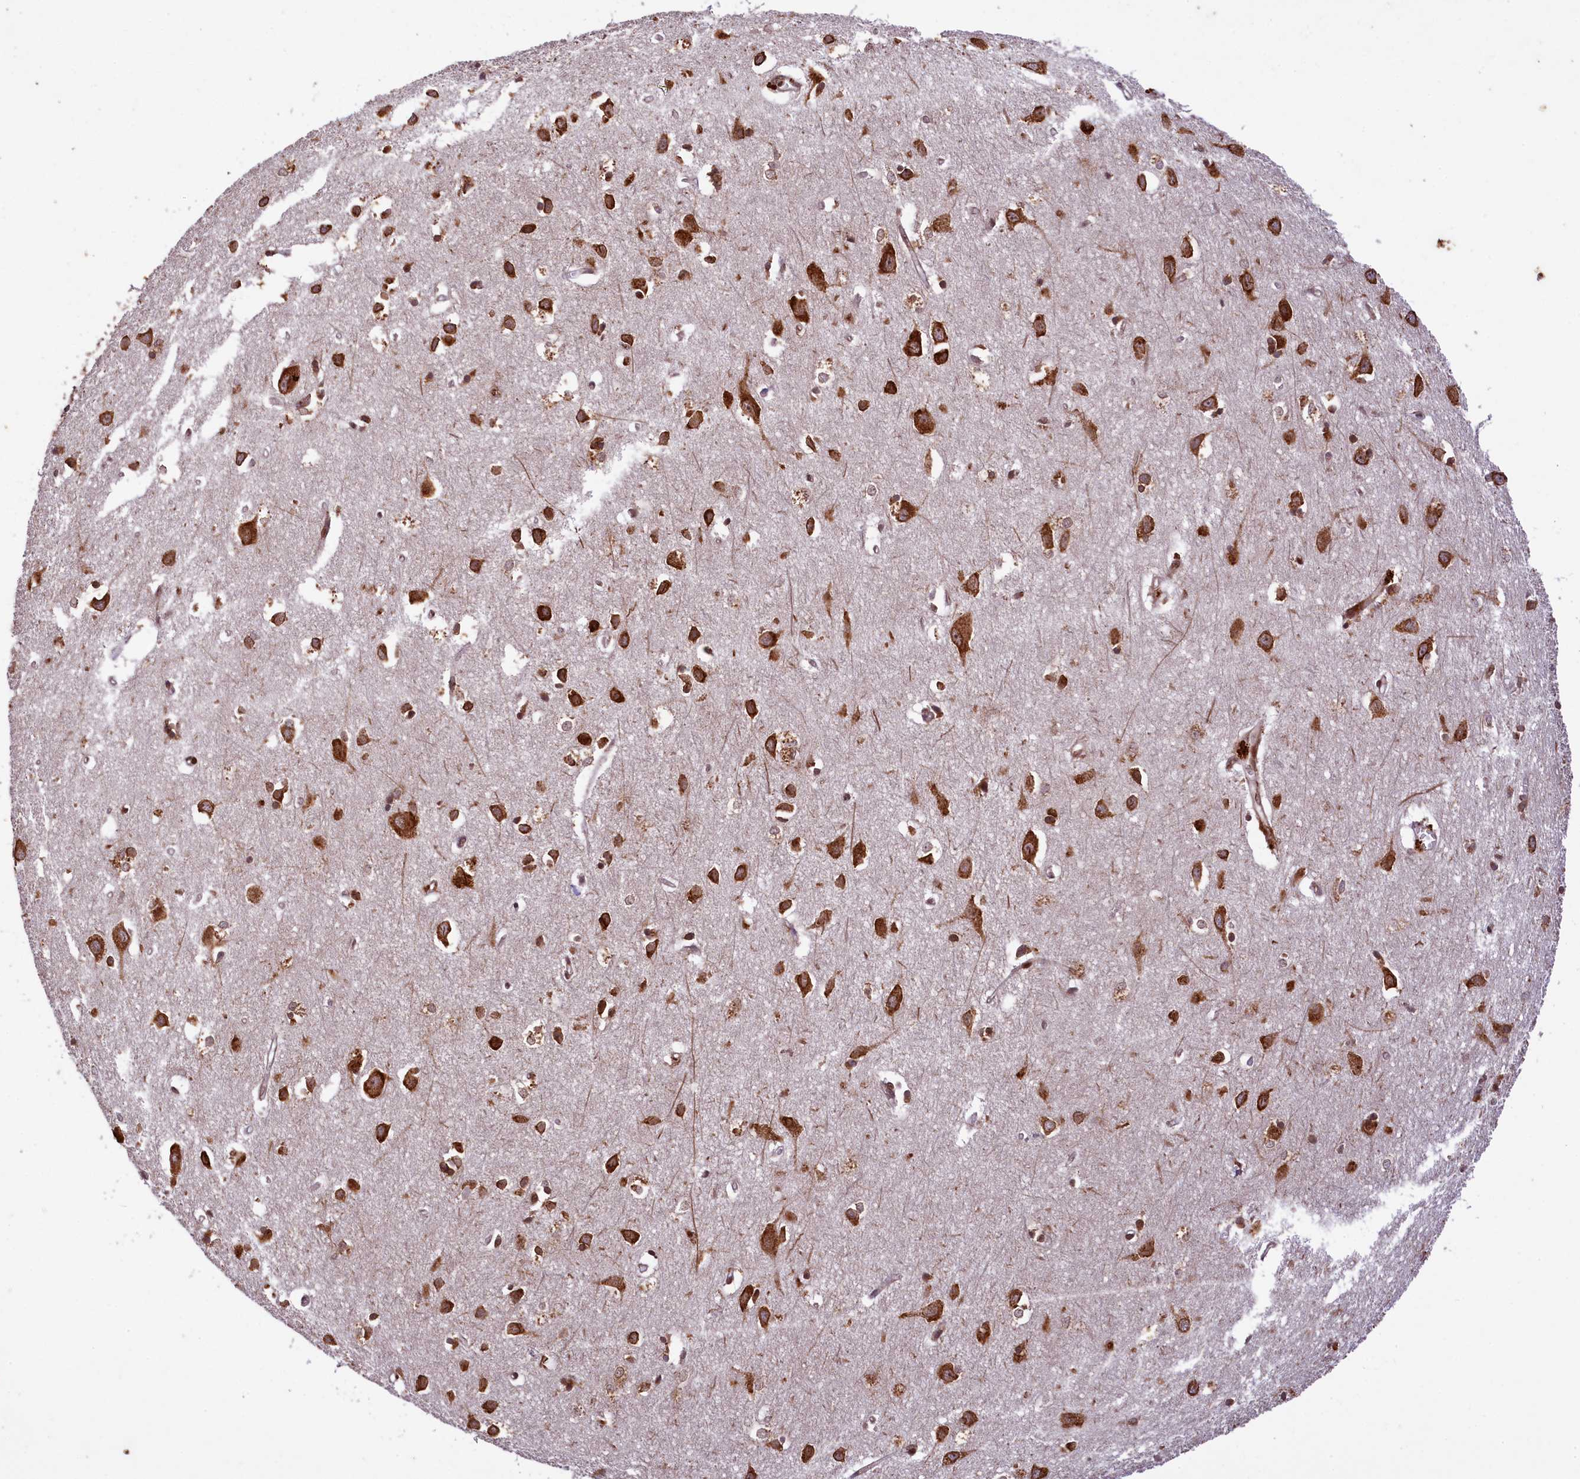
{"staining": {"intensity": "moderate", "quantity": ">75%", "location": "cytoplasmic/membranous,nuclear"}, "tissue": "cerebral cortex", "cell_type": "Endothelial cells", "image_type": "normal", "snomed": [{"axis": "morphology", "description": "Normal tissue, NOS"}, {"axis": "topography", "description": "Cerebral cortex"}], "caption": "Moderate cytoplasmic/membranous,nuclear staining for a protein is identified in approximately >75% of endothelial cells of unremarkable cerebral cortex using IHC.", "gene": "LARP4", "patient": {"sex": "female", "age": 64}}